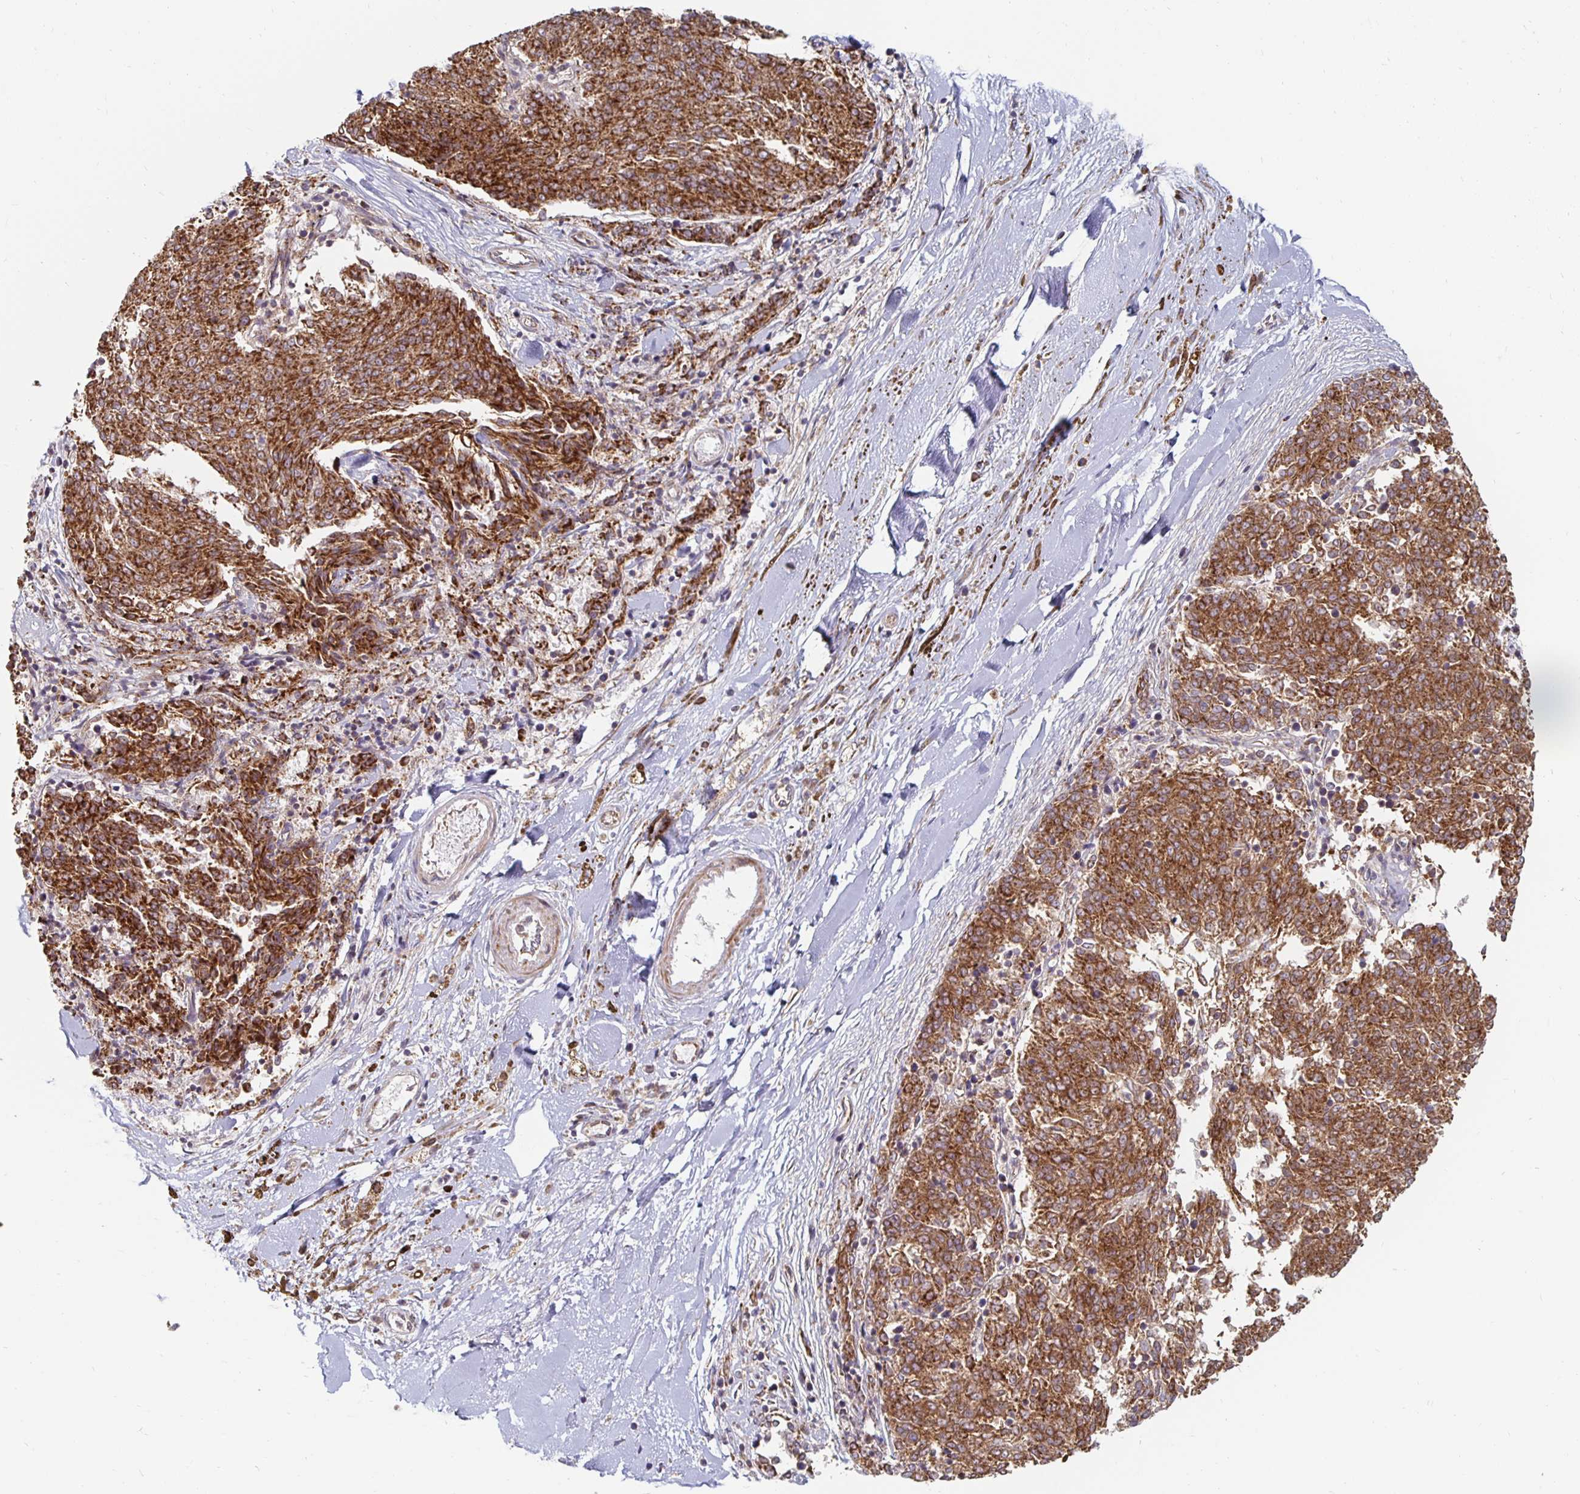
{"staining": {"intensity": "strong", "quantity": ">75%", "location": "cytoplasmic/membranous"}, "tissue": "melanoma", "cell_type": "Tumor cells", "image_type": "cancer", "snomed": [{"axis": "morphology", "description": "Malignant melanoma, NOS"}, {"axis": "topography", "description": "Skin"}], "caption": "A brown stain shows strong cytoplasmic/membranous staining of a protein in melanoma tumor cells. Immunohistochemistry stains the protein in brown and the nuclei are stained blue.", "gene": "MRPL28", "patient": {"sex": "female", "age": 72}}